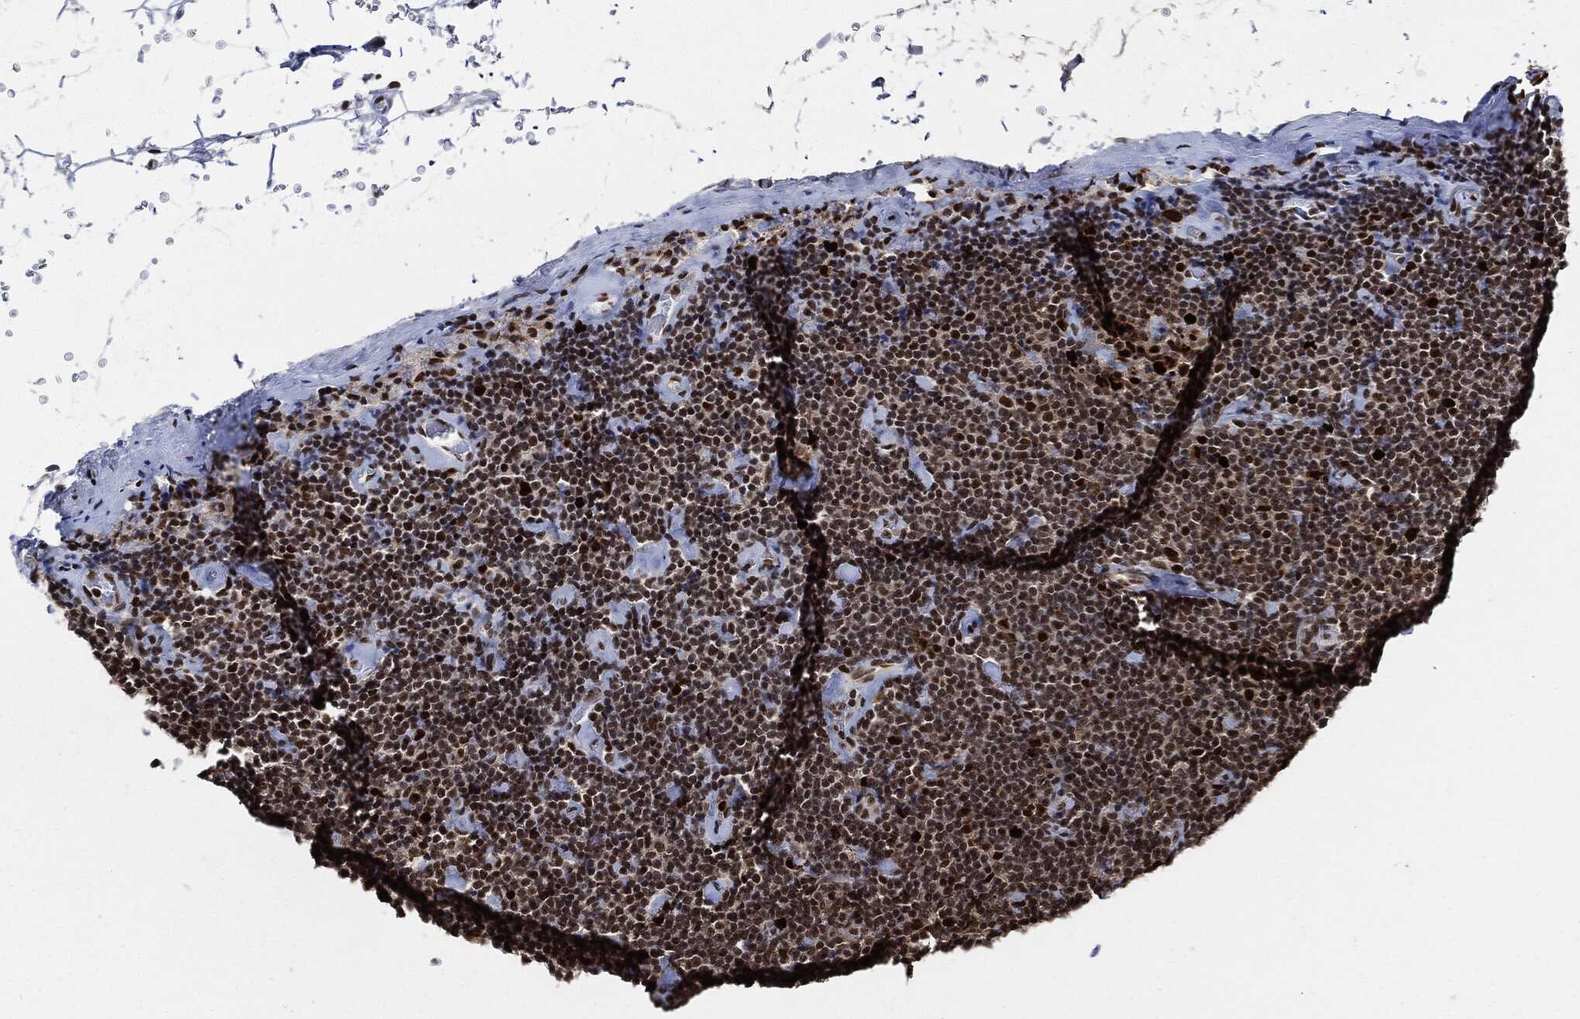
{"staining": {"intensity": "strong", "quantity": ">75%", "location": "nuclear"}, "tissue": "lymphoma", "cell_type": "Tumor cells", "image_type": "cancer", "snomed": [{"axis": "morphology", "description": "Malignant lymphoma, non-Hodgkin's type, Low grade"}, {"axis": "topography", "description": "Lymph node"}], "caption": "Immunohistochemical staining of lymphoma shows strong nuclear protein positivity in approximately >75% of tumor cells.", "gene": "PCNA", "patient": {"sex": "male", "age": 81}}